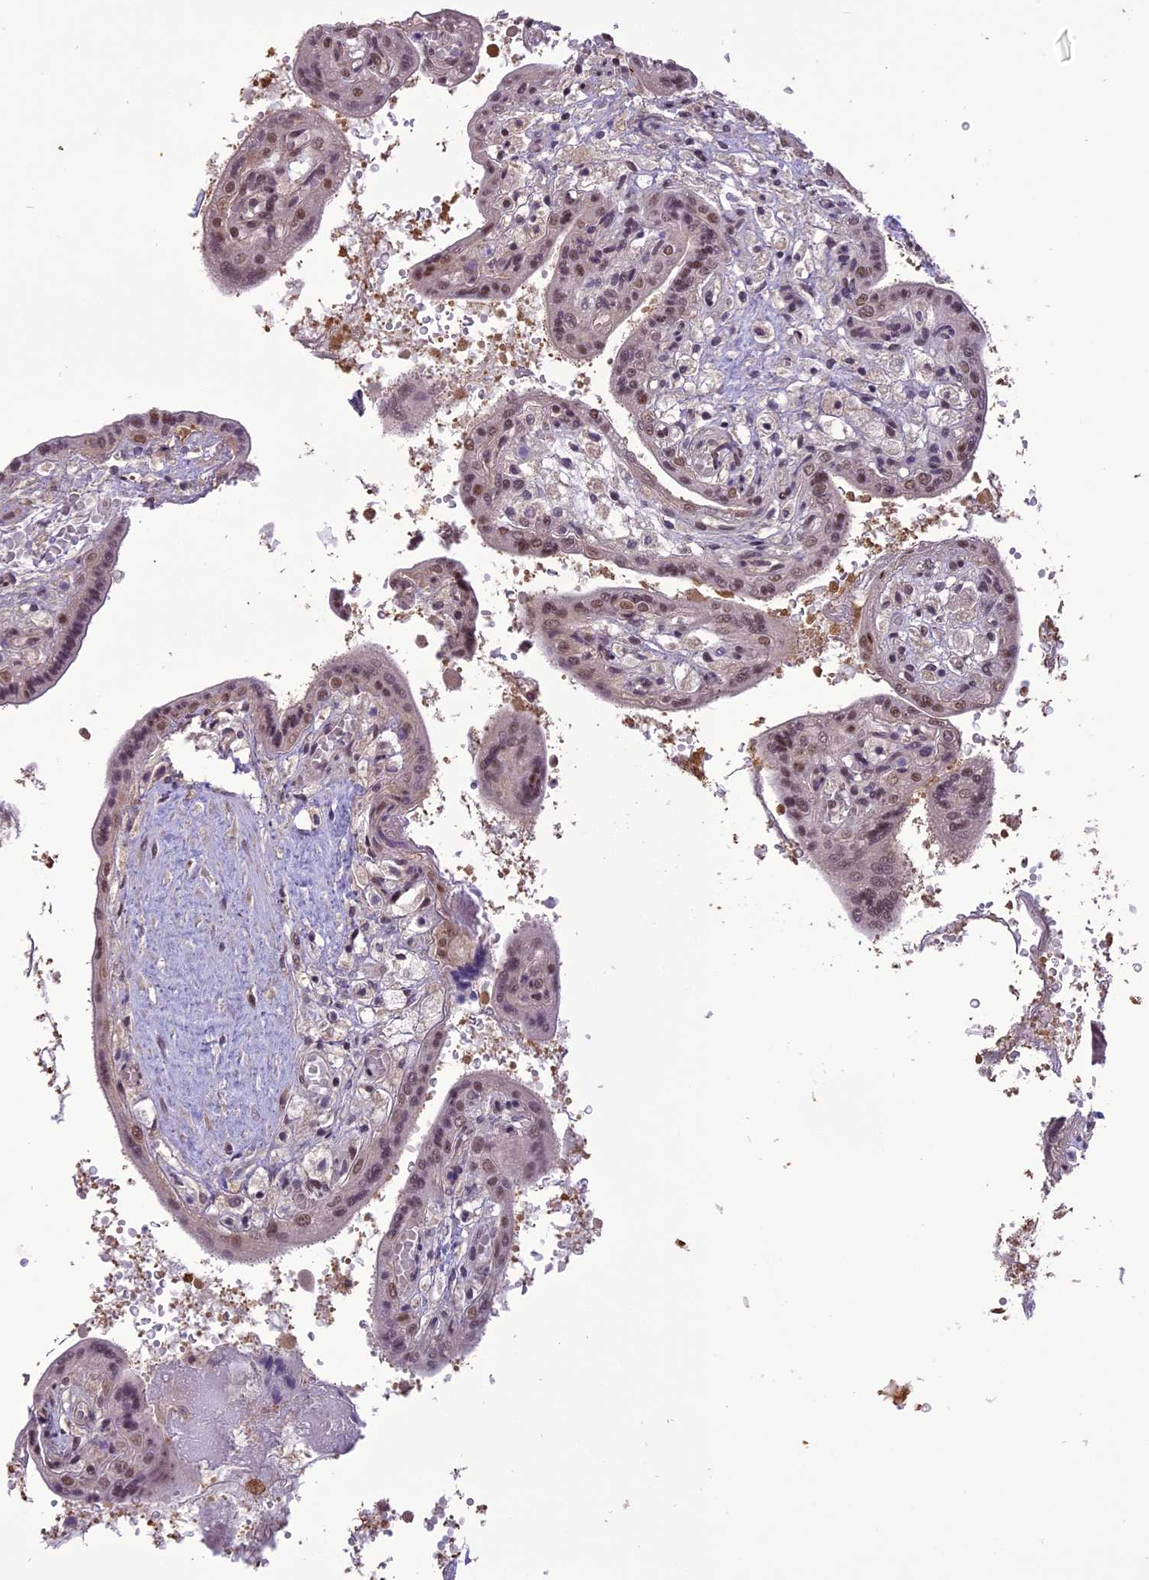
{"staining": {"intensity": "moderate", "quantity": "25%-75%", "location": "nuclear"}, "tissue": "placenta", "cell_type": "Trophoblastic cells", "image_type": "normal", "snomed": [{"axis": "morphology", "description": "Normal tissue, NOS"}, {"axis": "topography", "description": "Placenta"}], "caption": "Approximately 25%-75% of trophoblastic cells in unremarkable human placenta reveal moderate nuclear protein staining as visualized by brown immunohistochemical staining.", "gene": "TIGD7", "patient": {"sex": "female", "age": 37}}